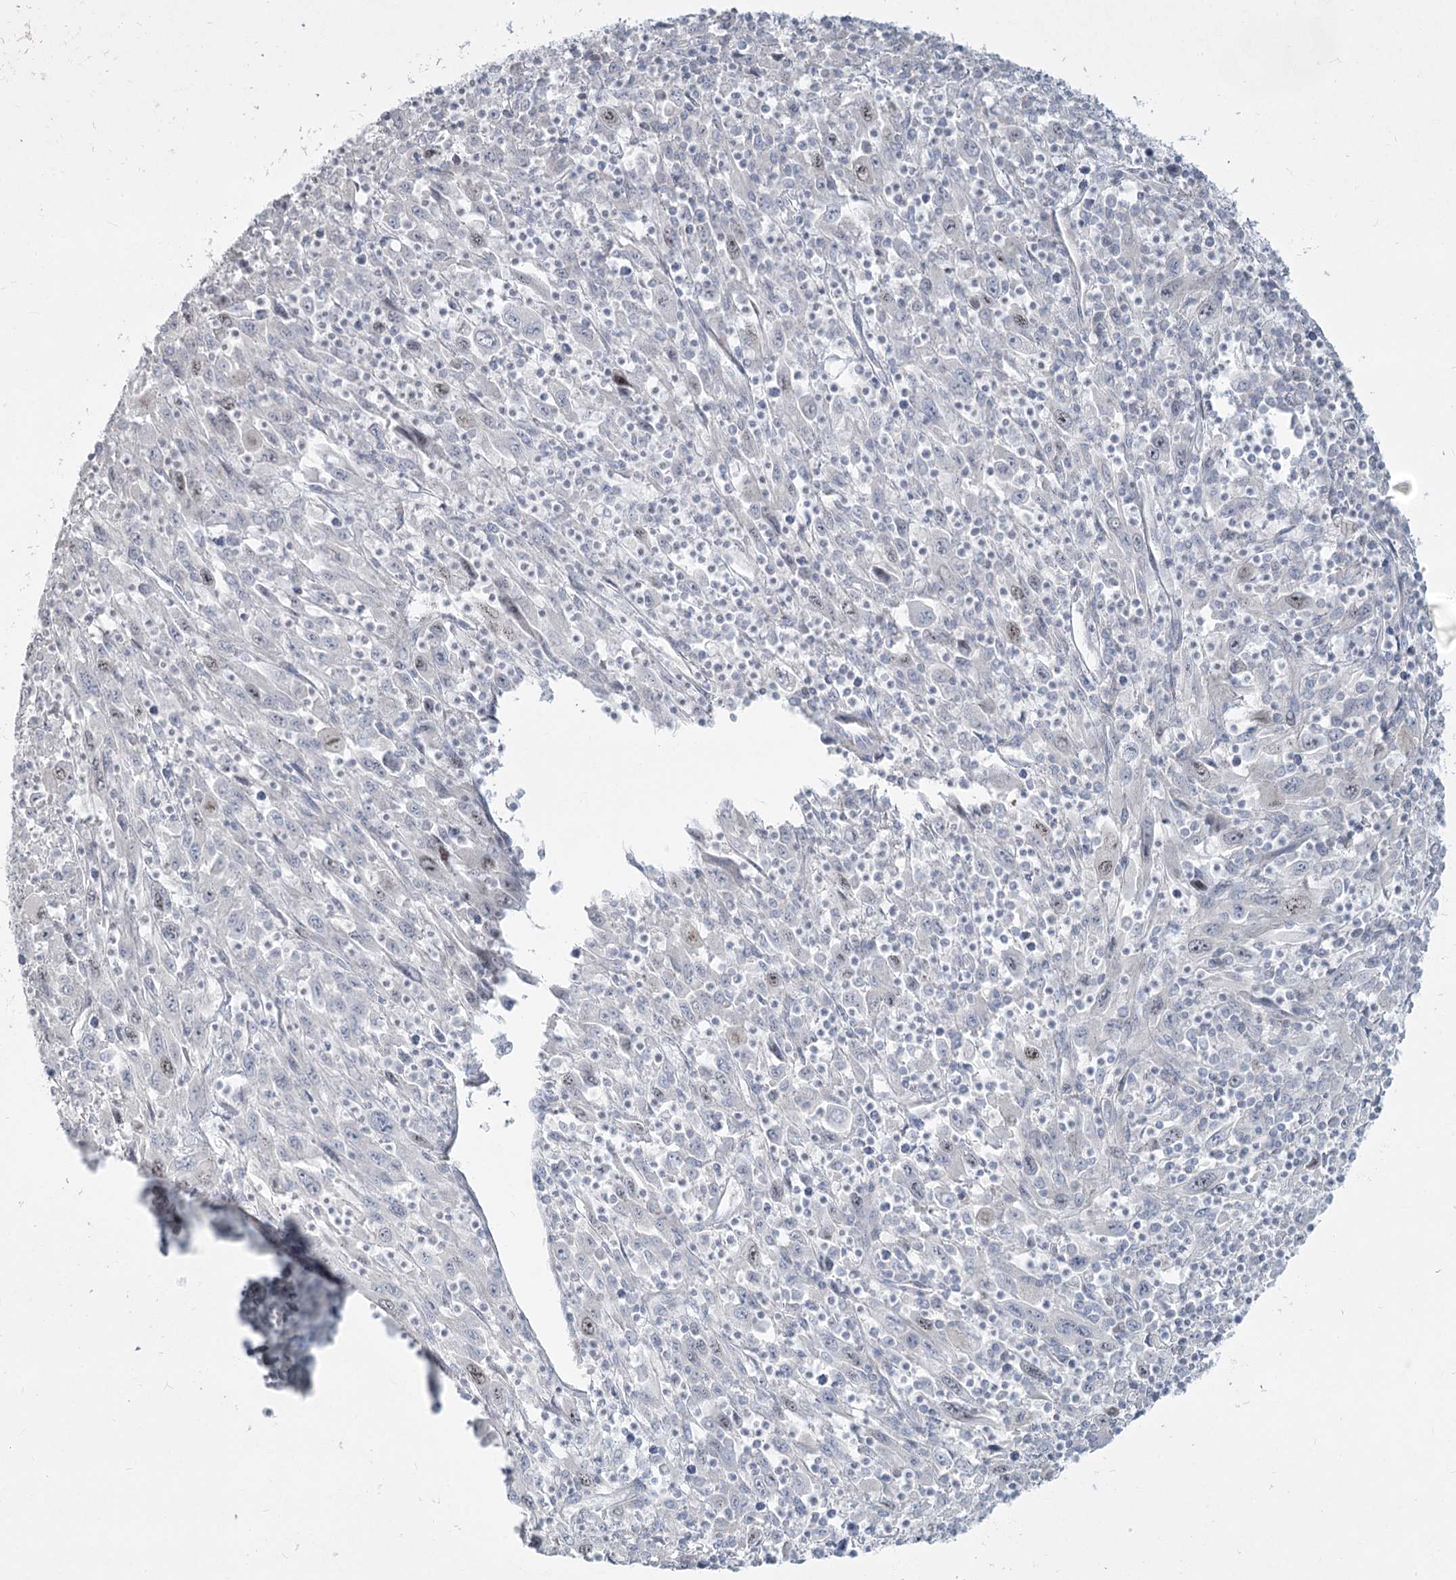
{"staining": {"intensity": "weak", "quantity": "<25%", "location": "nuclear"}, "tissue": "melanoma", "cell_type": "Tumor cells", "image_type": "cancer", "snomed": [{"axis": "morphology", "description": "Malignant melanoma, Metastatic site"}, {"axis": "topography", "description": "Skin"}], "caption": "Histopathology image shows no significant protein staining in tumor cells of malignant melanoma (metastatic site).", "gene": "ABITRAM", "patient": {"sex": "female", "age": 56}}